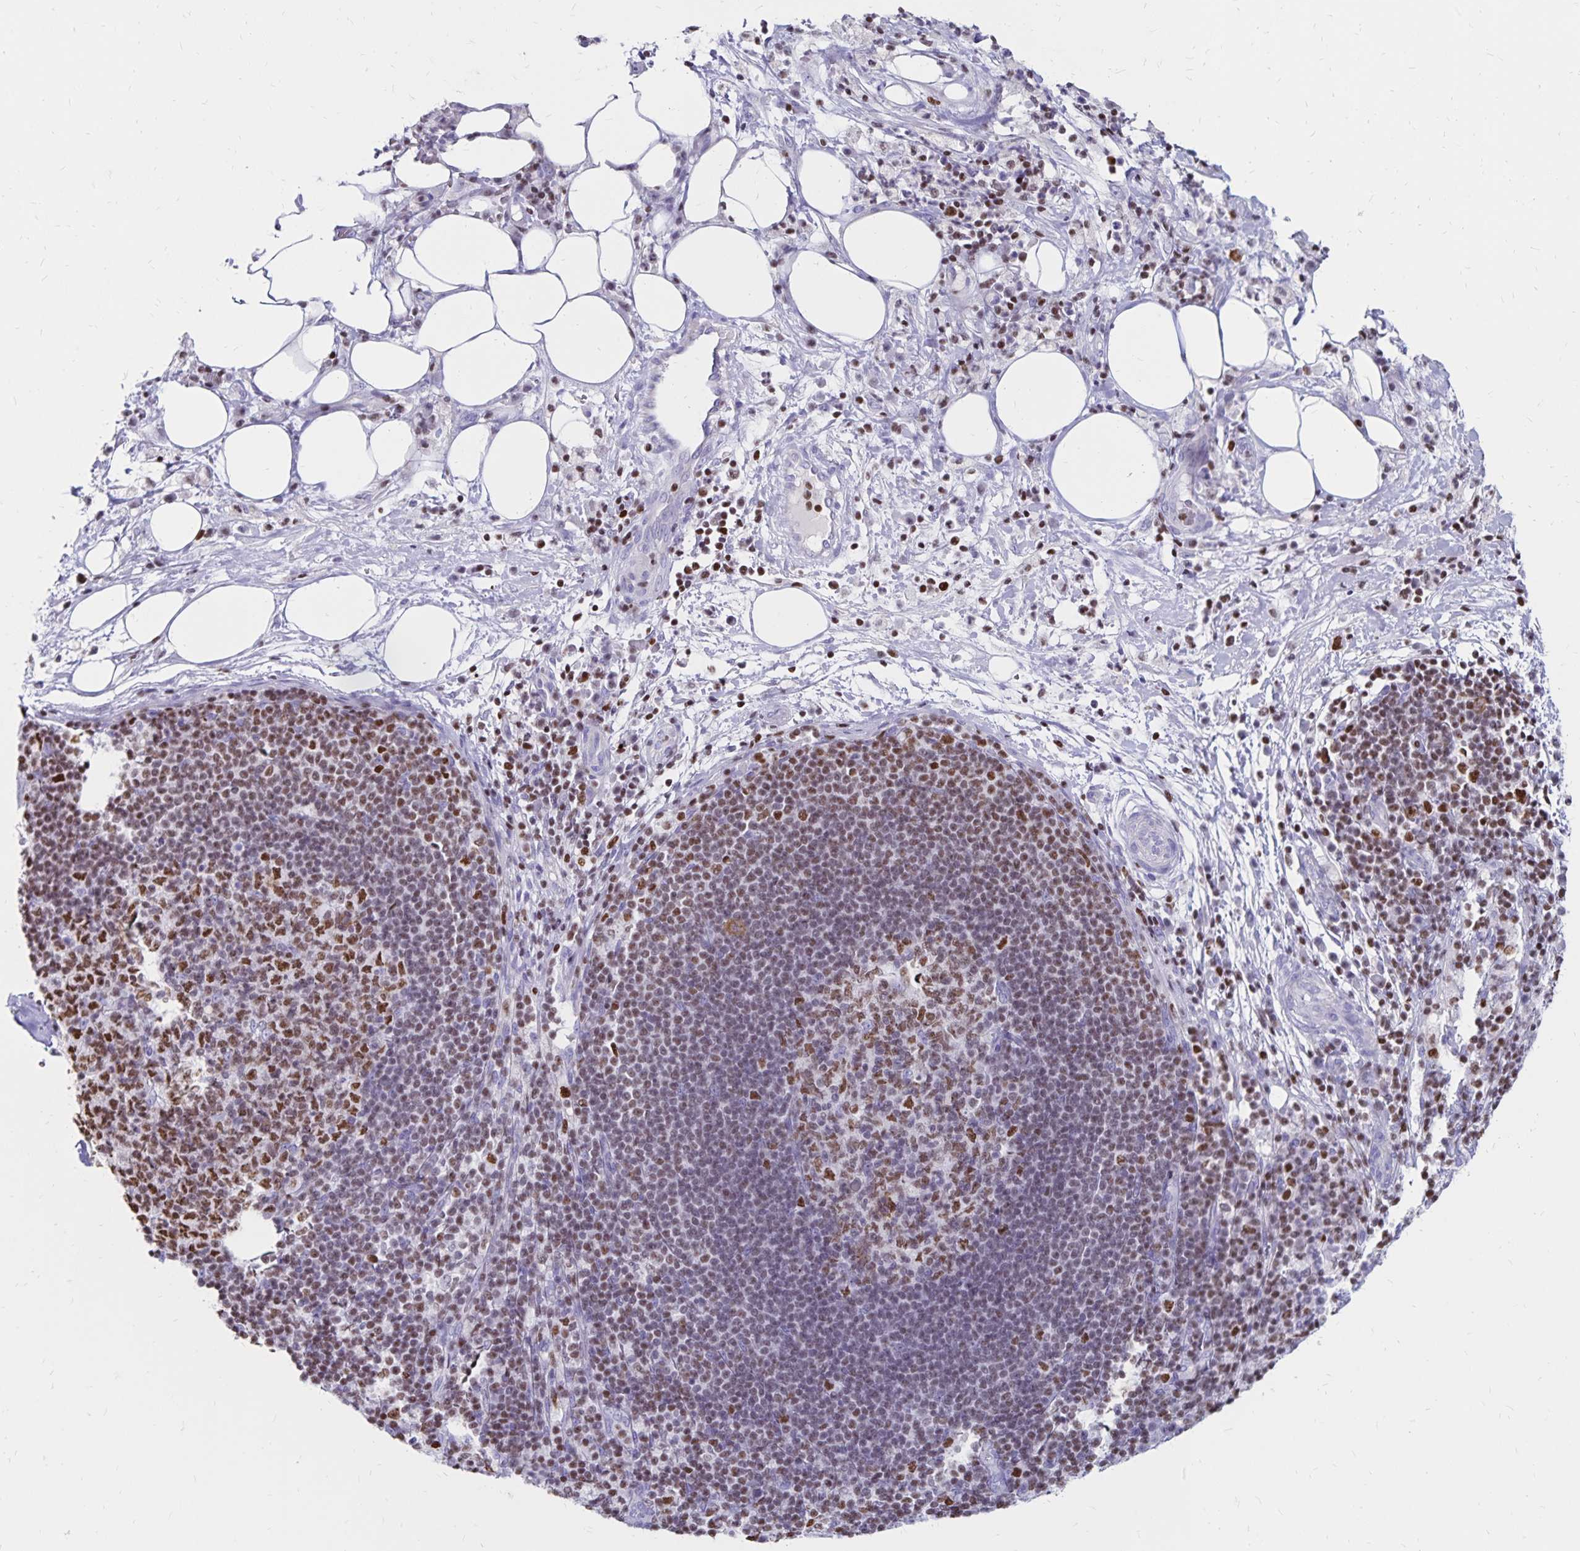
{"staining": {"intensity": "moderate", "quantity": ">75%", "location": "nuclear"}, "tissue": "pancreatic cancer", "cell_type": "Tumor cells", "image_type": "cancer", "snomed": [{"axis": "morphology", "description": "Adenocarcinoma, NOS"}, {"axis": "topography", "description": "Pancreas"}], "caption": "The micrograph demonstrates a brown stain indicating the presence of a protein in the nuclear of tumor cells in pancreatic adenocarcinoma.", "gene": "IKZF1", "patient": {"sex": "male", "age": 71}}